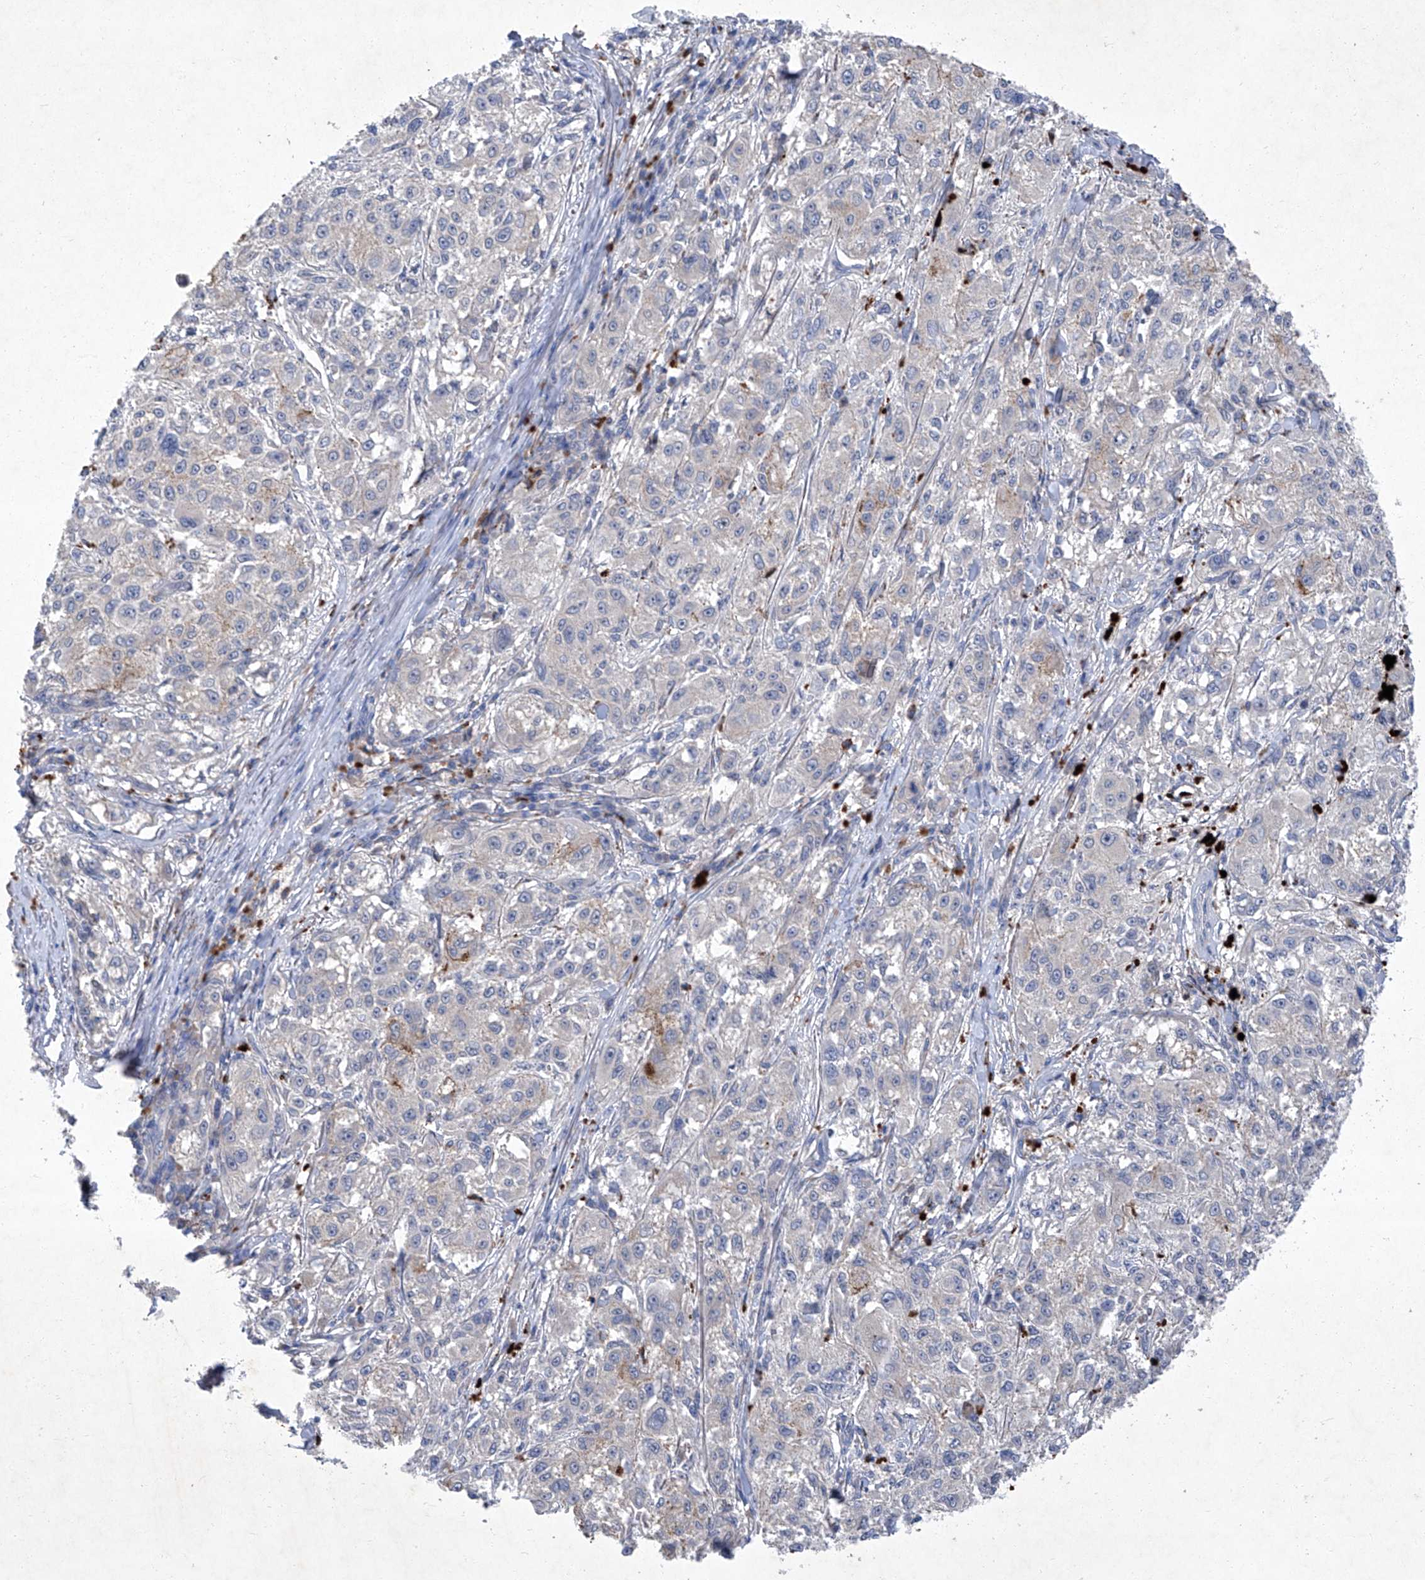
{"staining": {"intensity": "negative", "quantity": "none", "location": "none"}, "tissue": "melanoma", "cell_type": "Tumor cells", "image_type": "cancer", "snomed": [{"axis": "morphology", "description": "Necrosis, NOS"}, {"axis": "morphology", "description": "Malignant melanoma, NOS"}, {"axis": "topography", "description": "Skin"}], "caption": "Immunohistochemistry (IHC) micrograph of melanoma stained for a protein (brown), which demonstrates no positivity in tumor cells.", "gene": "SBK2", "patient": {"sex": "female", "age": 87}}